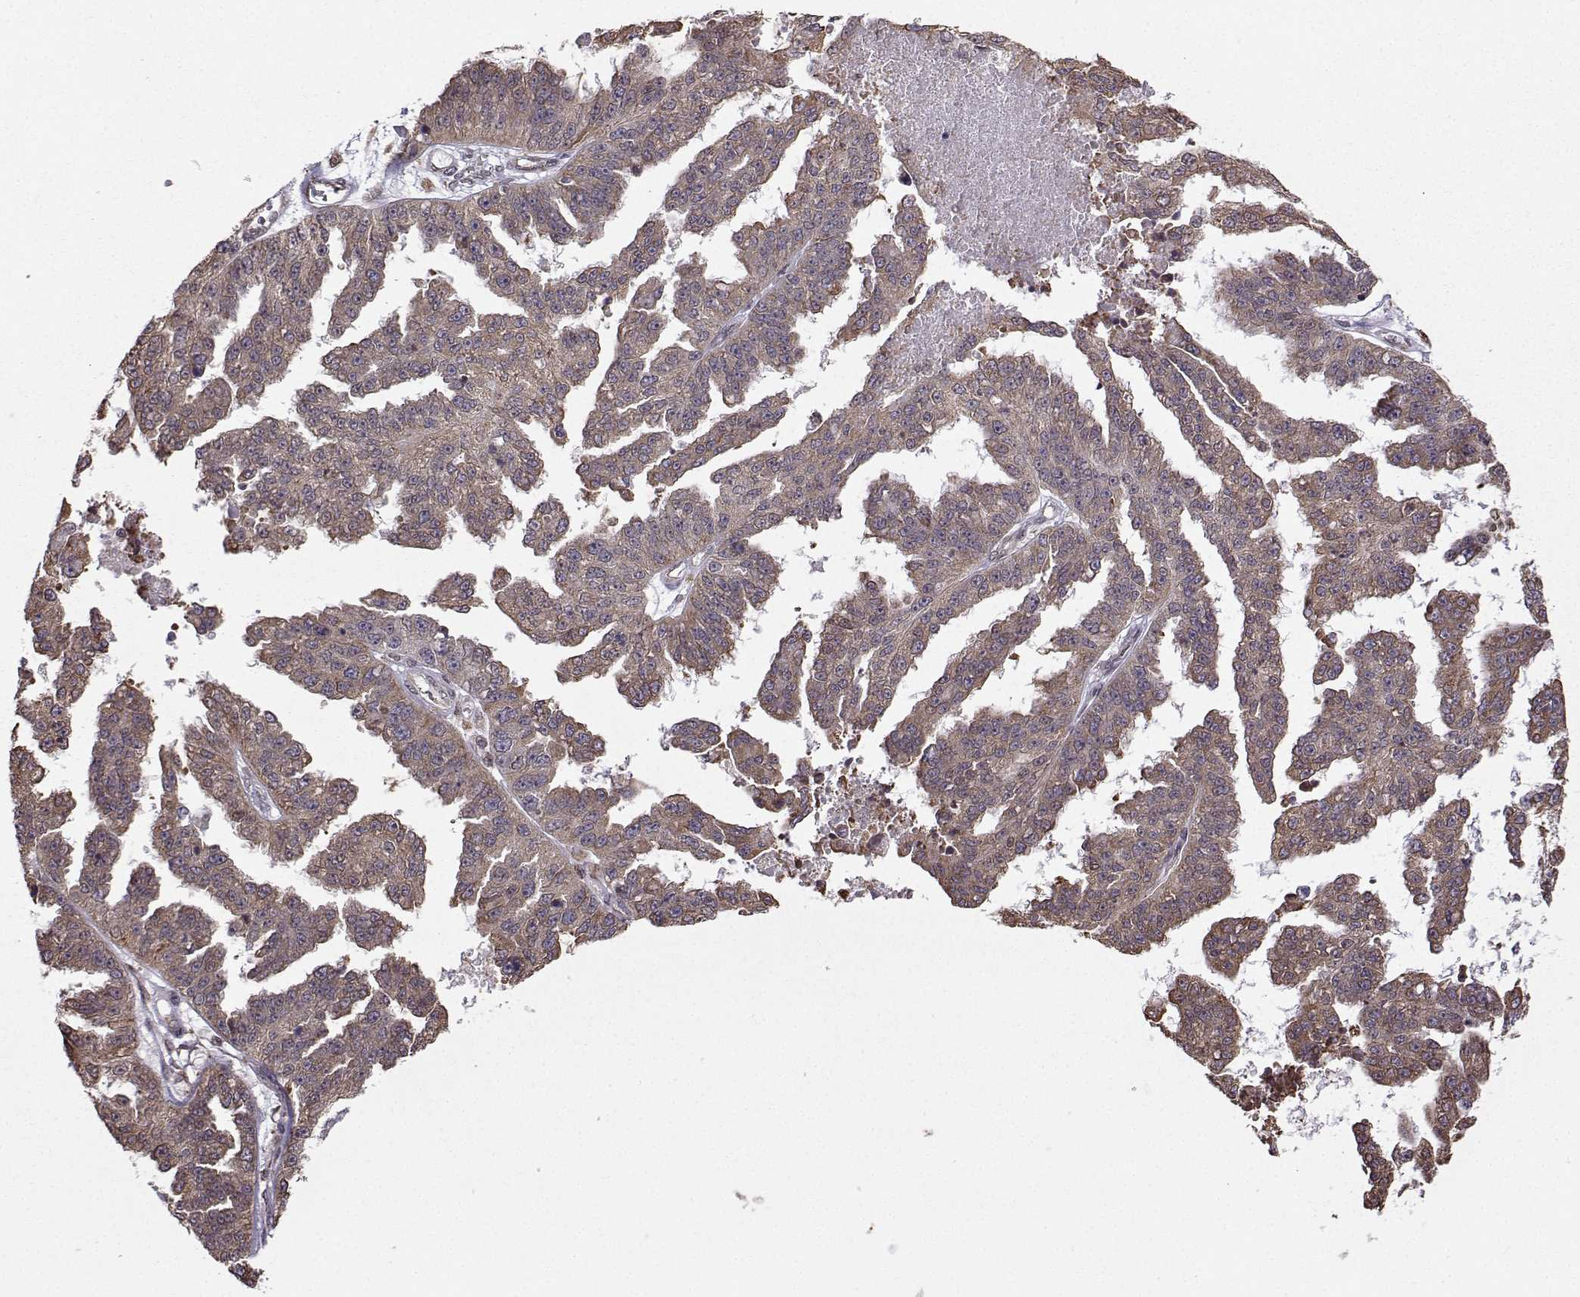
{"staining": {"intensity": "weak", "quantity": ">75%", "location": "cytoplasmic/membranous"}, "tissue": "ovarian cancer", "cell_type": "Tumor cells", "image_type": "cancer", "snomed": [{"axis": "morphology", "description": "Cystadenocarcinoma, serous, NOS"}, {"axis": "topography", "description": "Ovary"}], "caption": "This photomicrograph exhibits immunohistochemistry (IHC) staining of human ovarian cancer, with low weak cytoplasmic/membranous staining in approximately >75% of tumor cells.", "gene": "EZH1", "patient": {"sex": "female", "age": 58}}